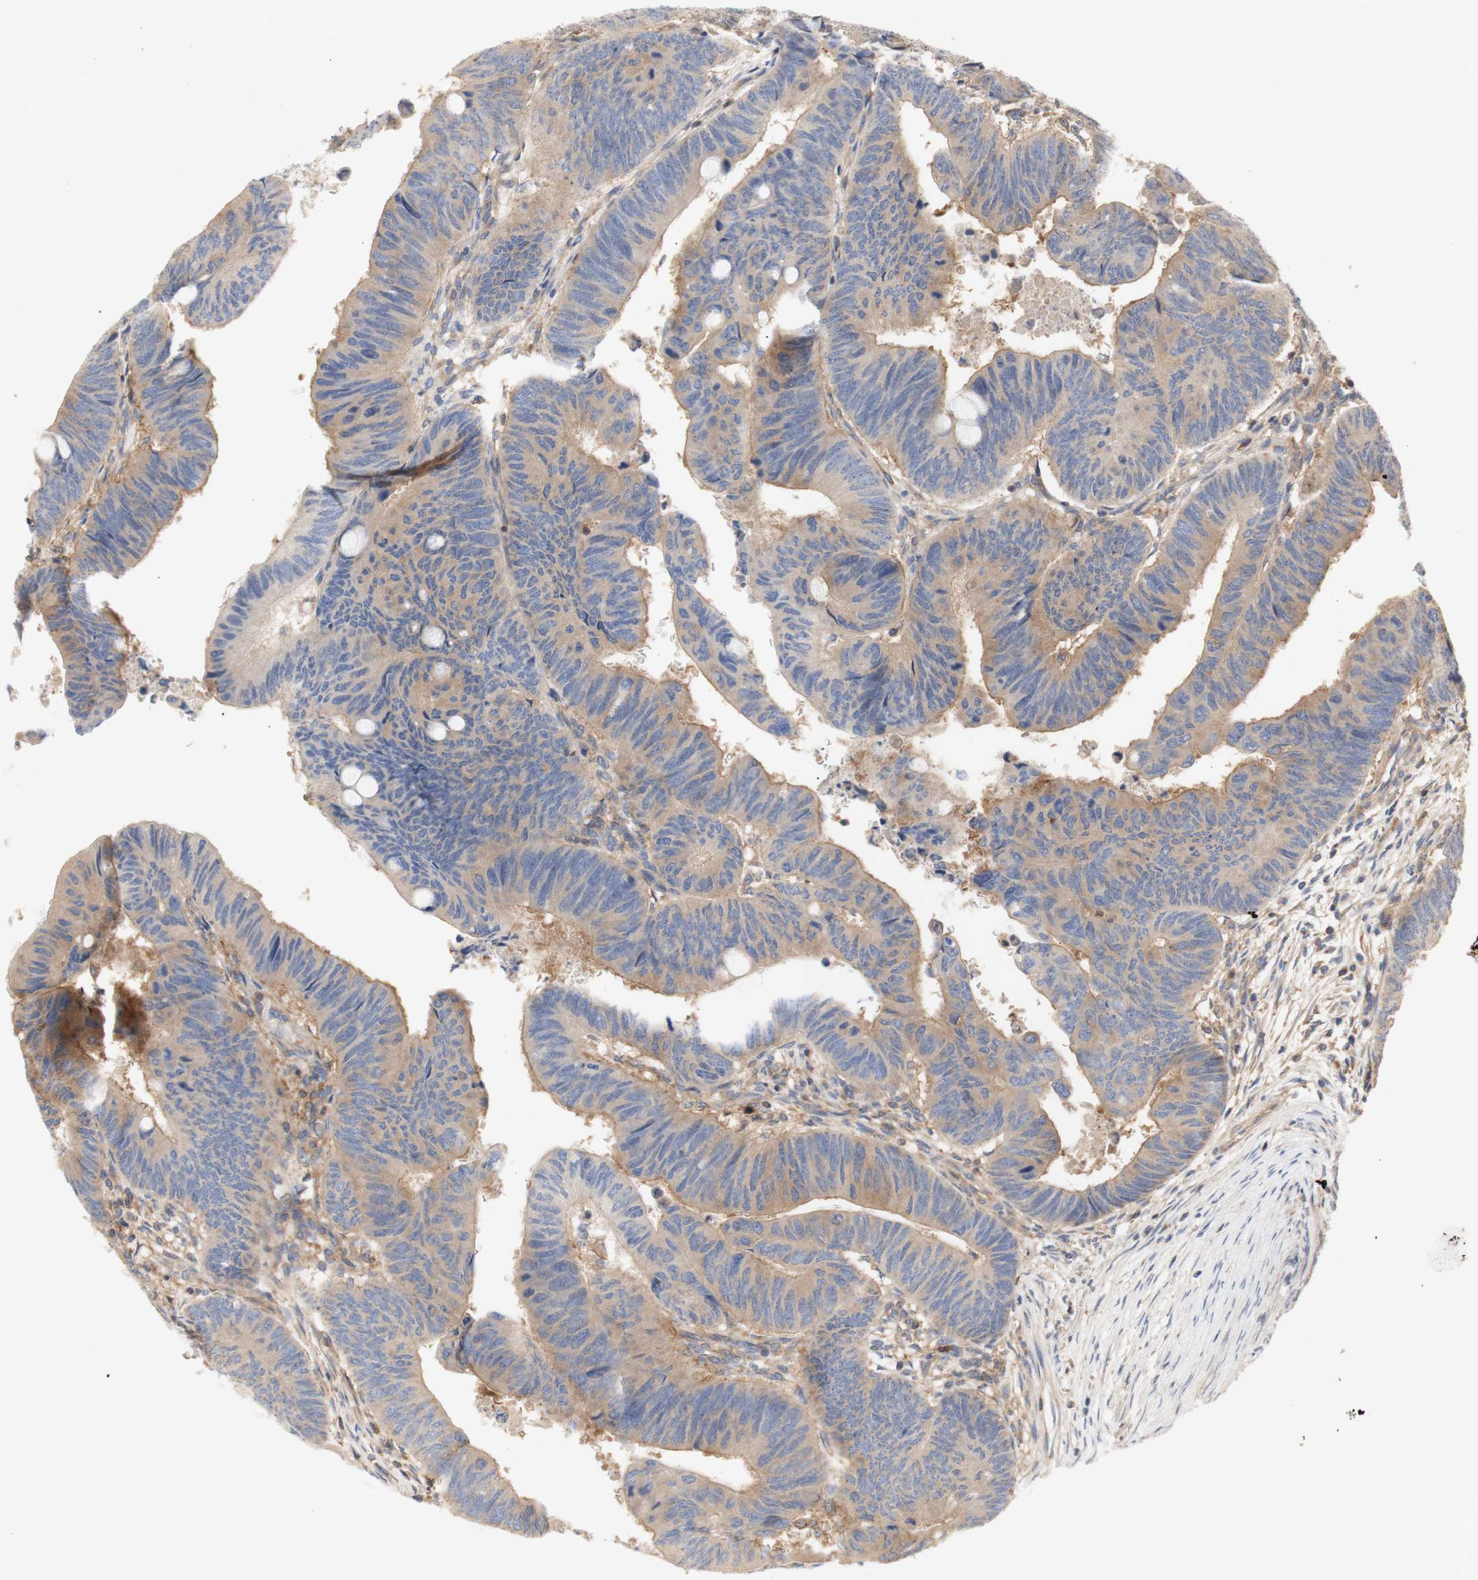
{"staining": {"intensity": "moderate", "quantity": ">75%", "location": "cytoplasmic/membranous"}, "tissue": "colorectal cancer", "cell_type": "Tumor cells", "image_type": "cancer", "snomed": [{"axis": "morphology", "description": "Normal tissue, NOS"}, {"axis": "morphology", "description": "Adenocarcinoma, NOS"}, {"axis": "topography", "description": "Rectum"}, {"axis": "topography", "description": "Peripheral nerve tissue"}], "caption": "Adenocarcinoma (colorectal) stained with immunohistochemistry (IHC) demonstrates moderate cytoplasmic/membranous staining in about >75% of tumor cells.", "gene": "IKBKG", "patient": {"sex": "male", "age": 92}}